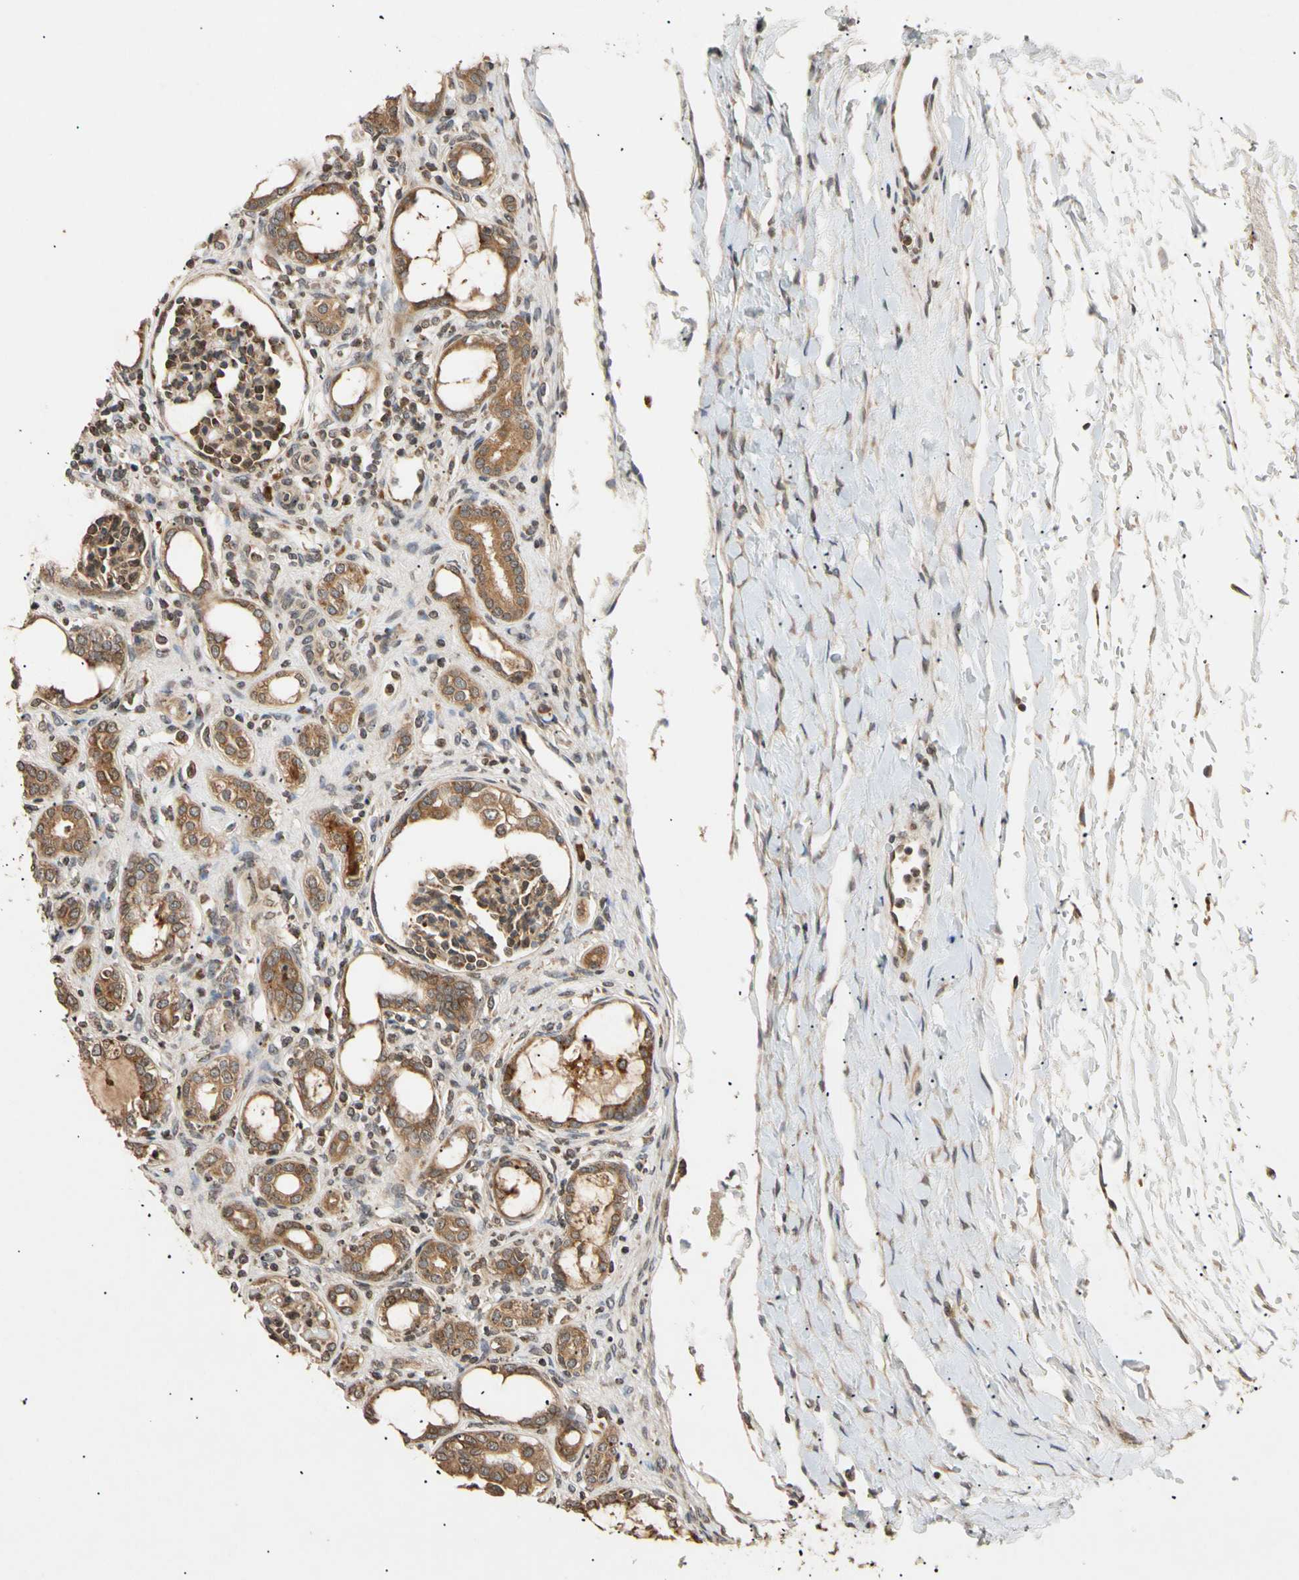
{"staining": {"intensity": "moderate", "quantity": ">75%", "location": "cytoplasmic/membranous,nuclear"}, "tissue": "kidney", "cell_type": "Cells in glomeruli", "image_type": "normal", "snomed": [{"axis": "morphology", "description": "Normal tissue, NOS"}, {"axis": "topography", "description": "Kidney"}], "caption": "High-power microscopy captured an IHC photomicrograph of benign kidney, revealing moderate cytoplasmic/membranous,nuclear positivity in about >75% of cells in glomeruli. (DAB (3,3'-diaminobenzidine) IHC with brightfield microscopy, high magnification).", "gene": "MRPS22", "patient": {"sex": "male", "age": 7}}